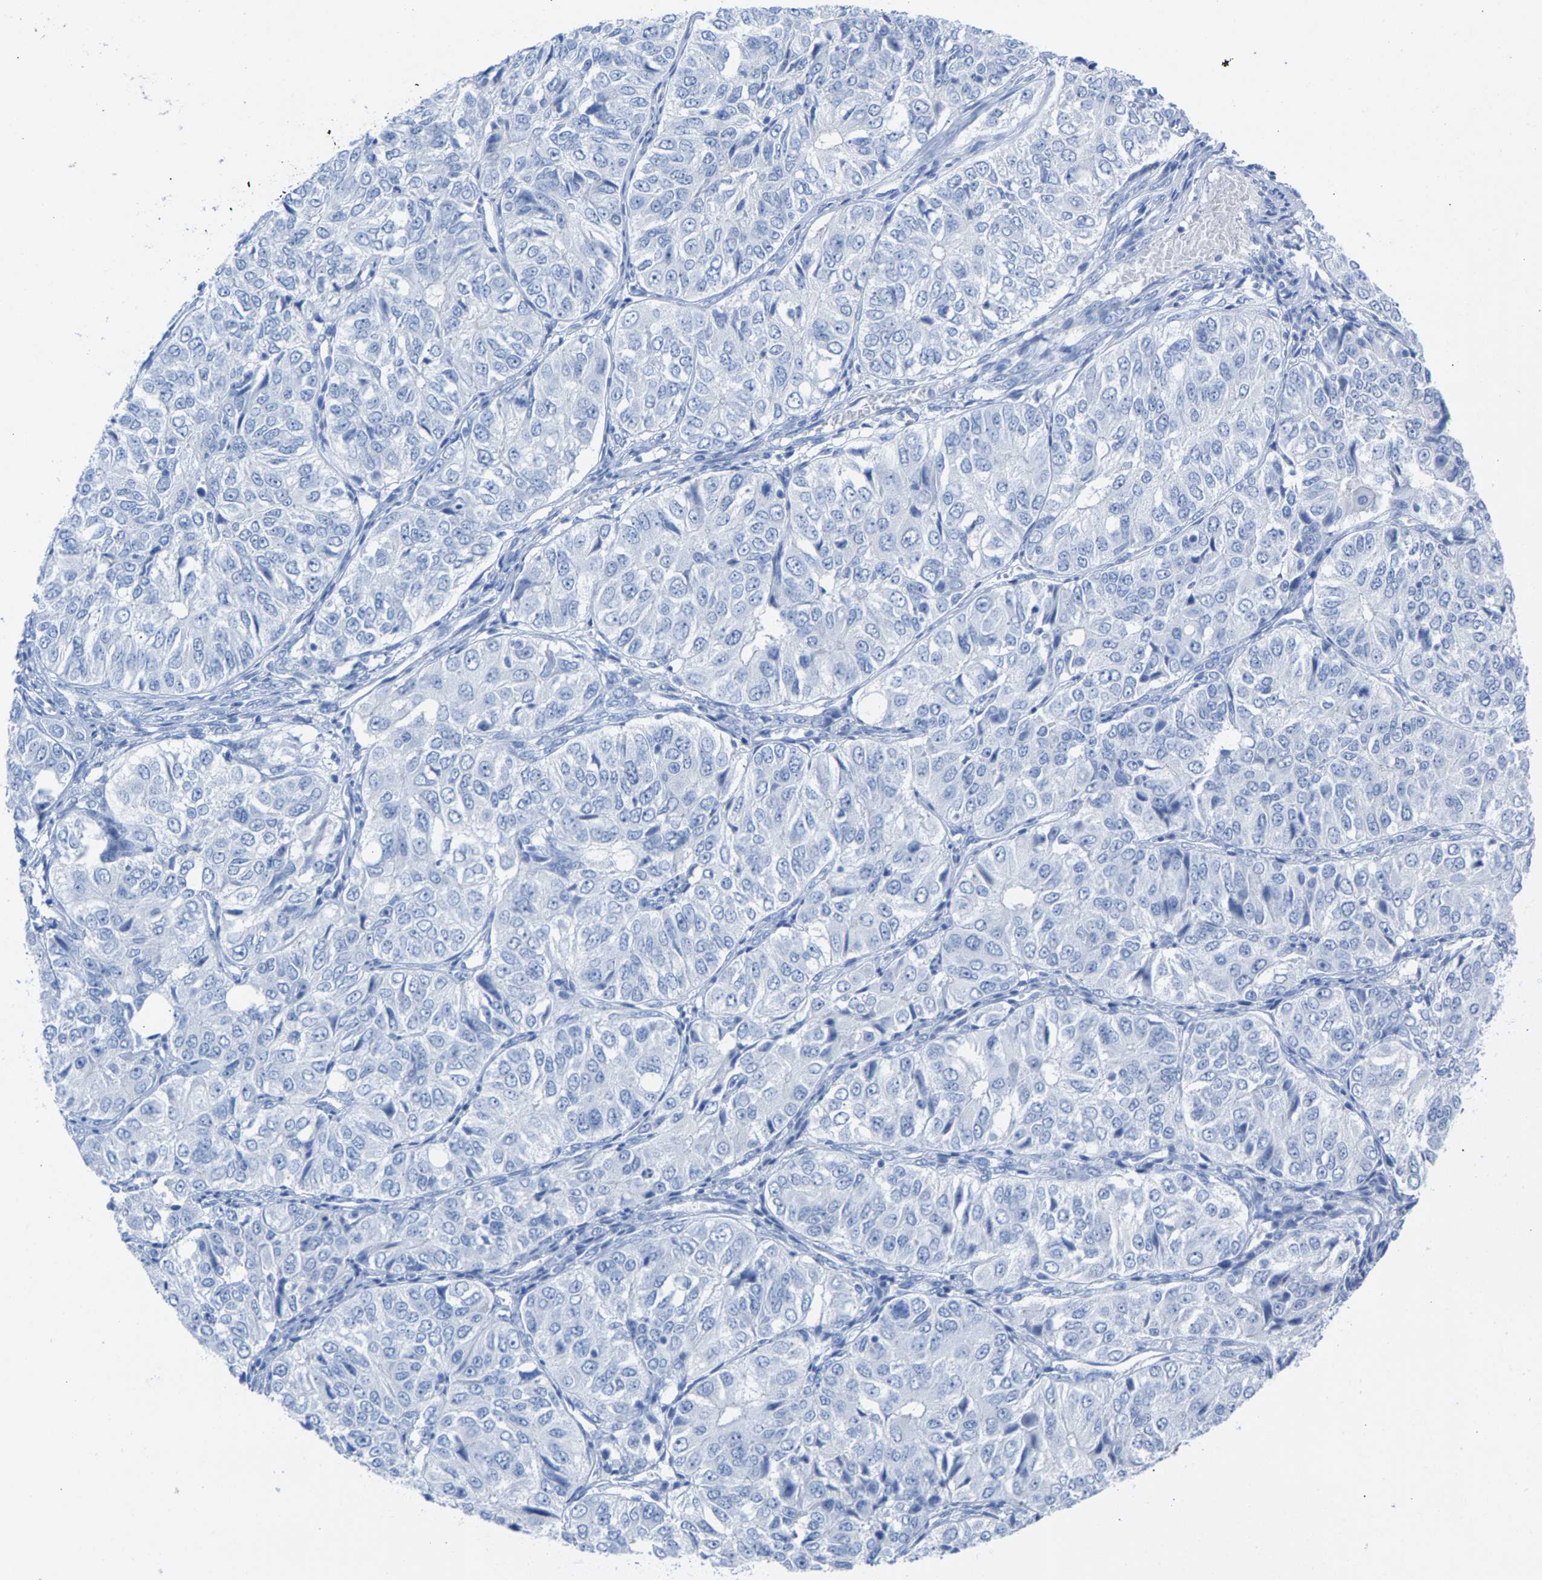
{"staining": {"intensity": "negative", "quantity": "none", "location": "none"}, "tissue": "ovarian cancer", "cell_type": "Tumor cells", "image_type": "cancer", "snomed": [{"axis": "morphology", "description": "Carcinoma, endometroid"}, {"axis": "topography", "description": "Ovary"}], "caption": "Tumor cells show no significant positivity in ovarian cancer (endometroid carcinoma). Nuclei are stained in blue.", "gene": "CPA1", "patient": {"sex": "female", "age": 51}}